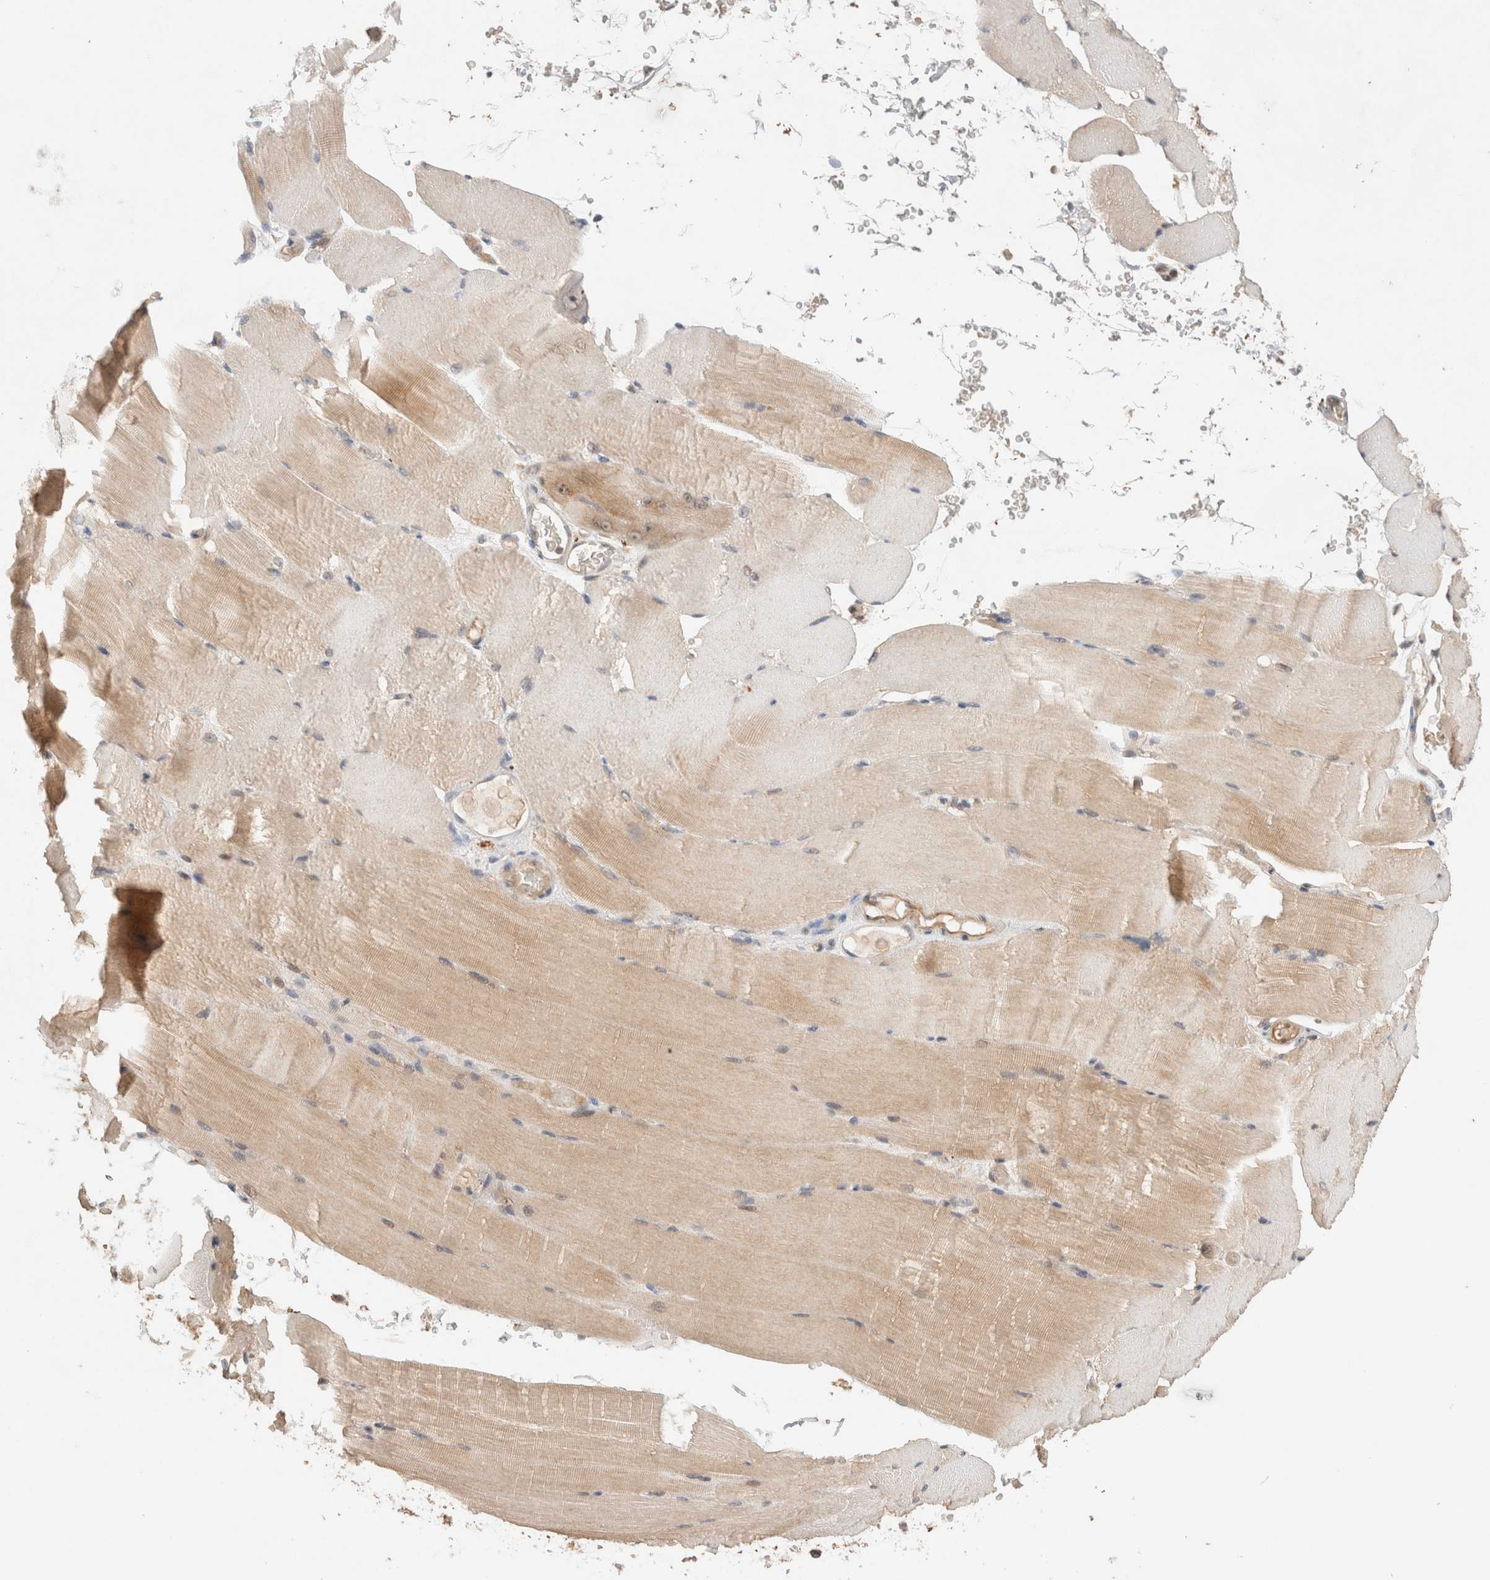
{"staining": {"intensity": "weak", "quantity": ">75%", "location": "cytoplasmic/membranous"}, "tissue": "skeletal muscle", "cell_type": "Myocytes", "image_type": "normal", "snomed": [{"axis": "morphology", "description": "Normal tissue, NOS"}, {"axis": "topography", "description": "Skeletal muscle"}, {"axis": "topography", "description": "Parathyroid gland"}], "caption": "A high-resolution micrograph shows IHC staining of unremarkable skeletal muscle, which exhibits weak cytoplasmic/membranous positivity in about >75% of myocytes. (brown staining indicates protein expression, while blue staining denotes nuclei).", "gene": "KLHL20", "patient": {"sex": "female", "age": 37}}